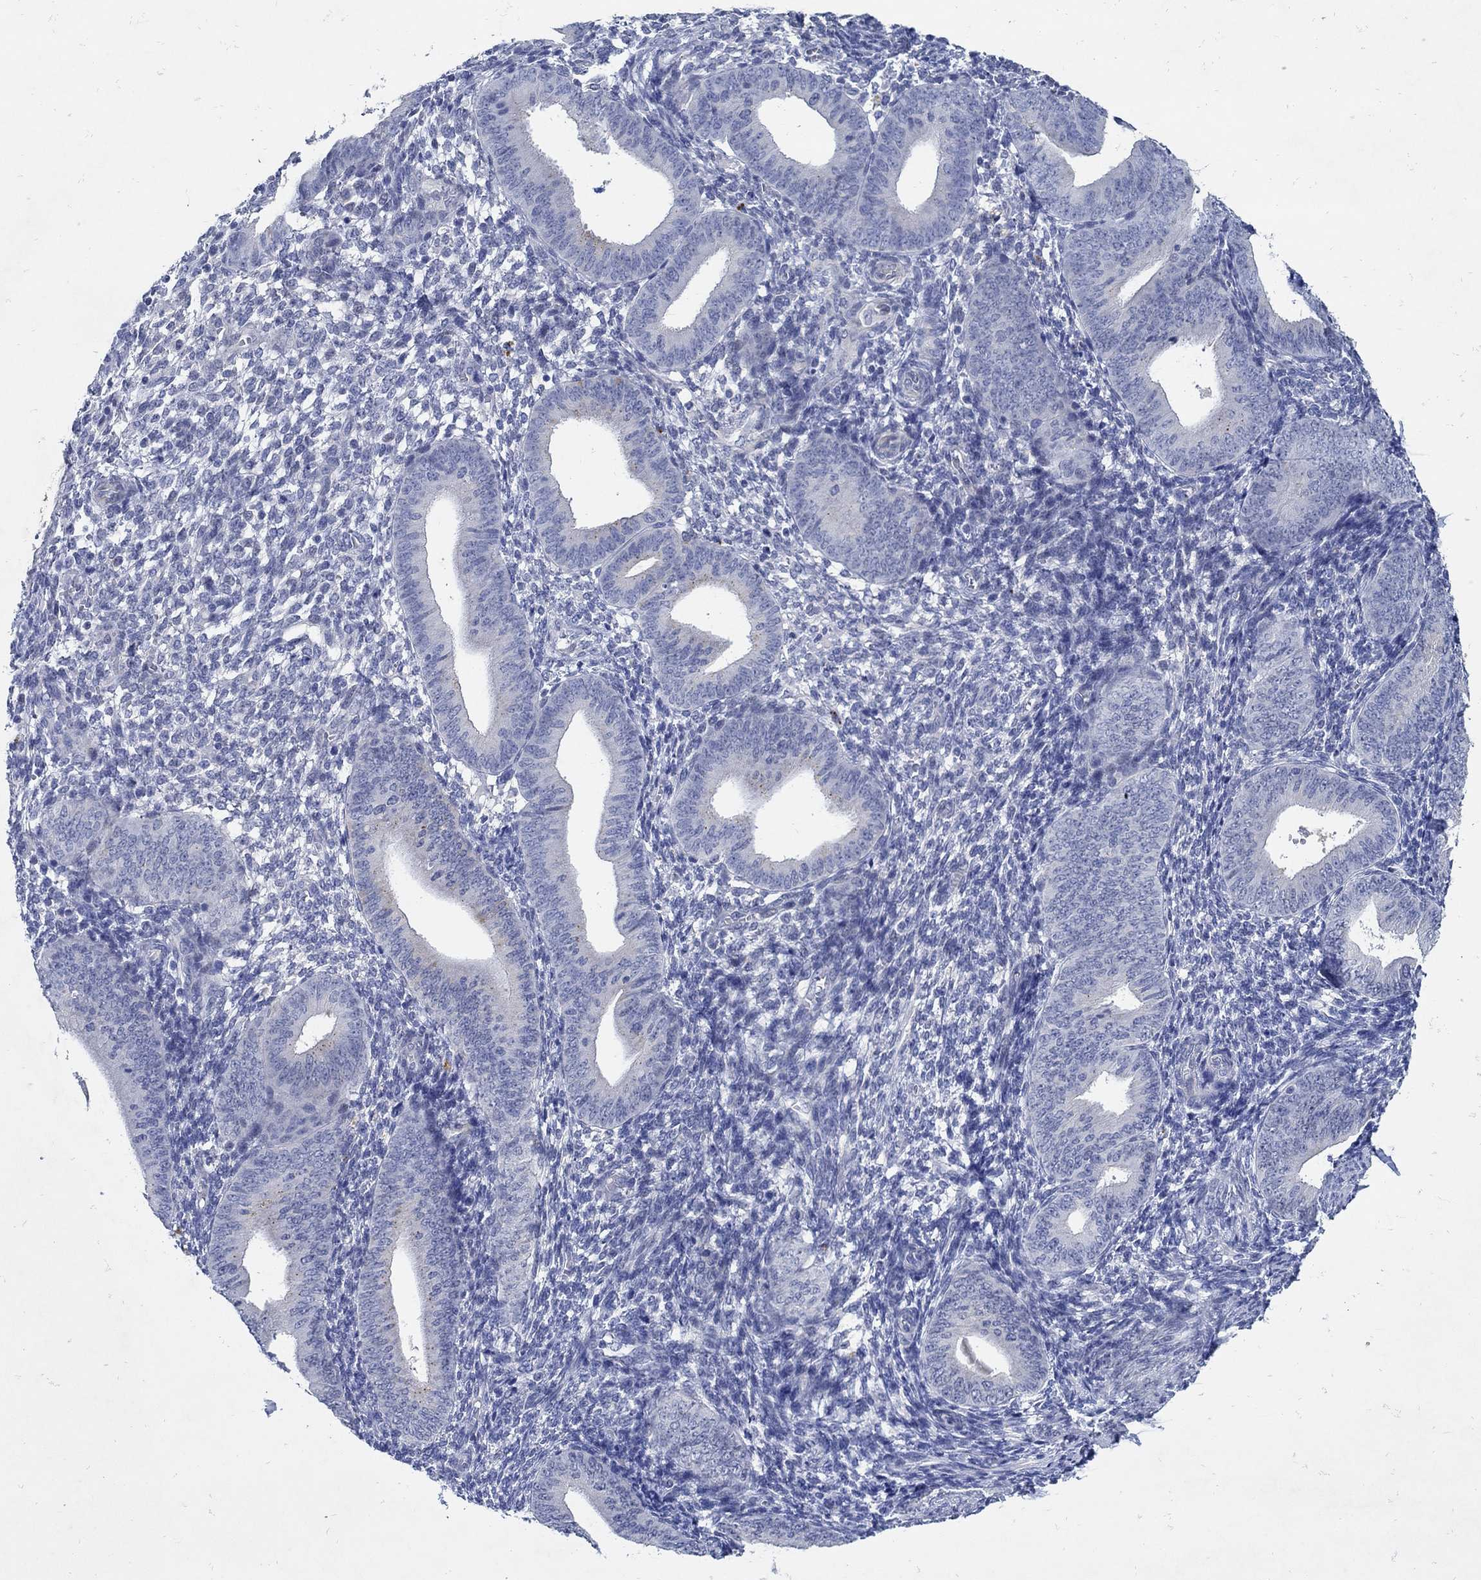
{"staining": {"intensity": "negative", "quantity": "none", "location": "none"}, "tissue": "endometrium", "cell_type": "Cells in endometrial stroma", "image_type": "normal", "snomed": [{"axis": "morphology", "description": "Normal tissue, NOS"}, {"axis": "topography", "description": "Endometrium"}], "caption": "An immunohistochemistry (IHC) micrograph of unremarkable endometrium is shown. There is no staining in cells in endometrial stroma of endometrium. Brightfield microscopy of IHC stained with DAB (brown) and hematoxylin (blue), captured at high magnification.", "gene": "NOS1", "patient": {"sex": "female", "age": 39}}